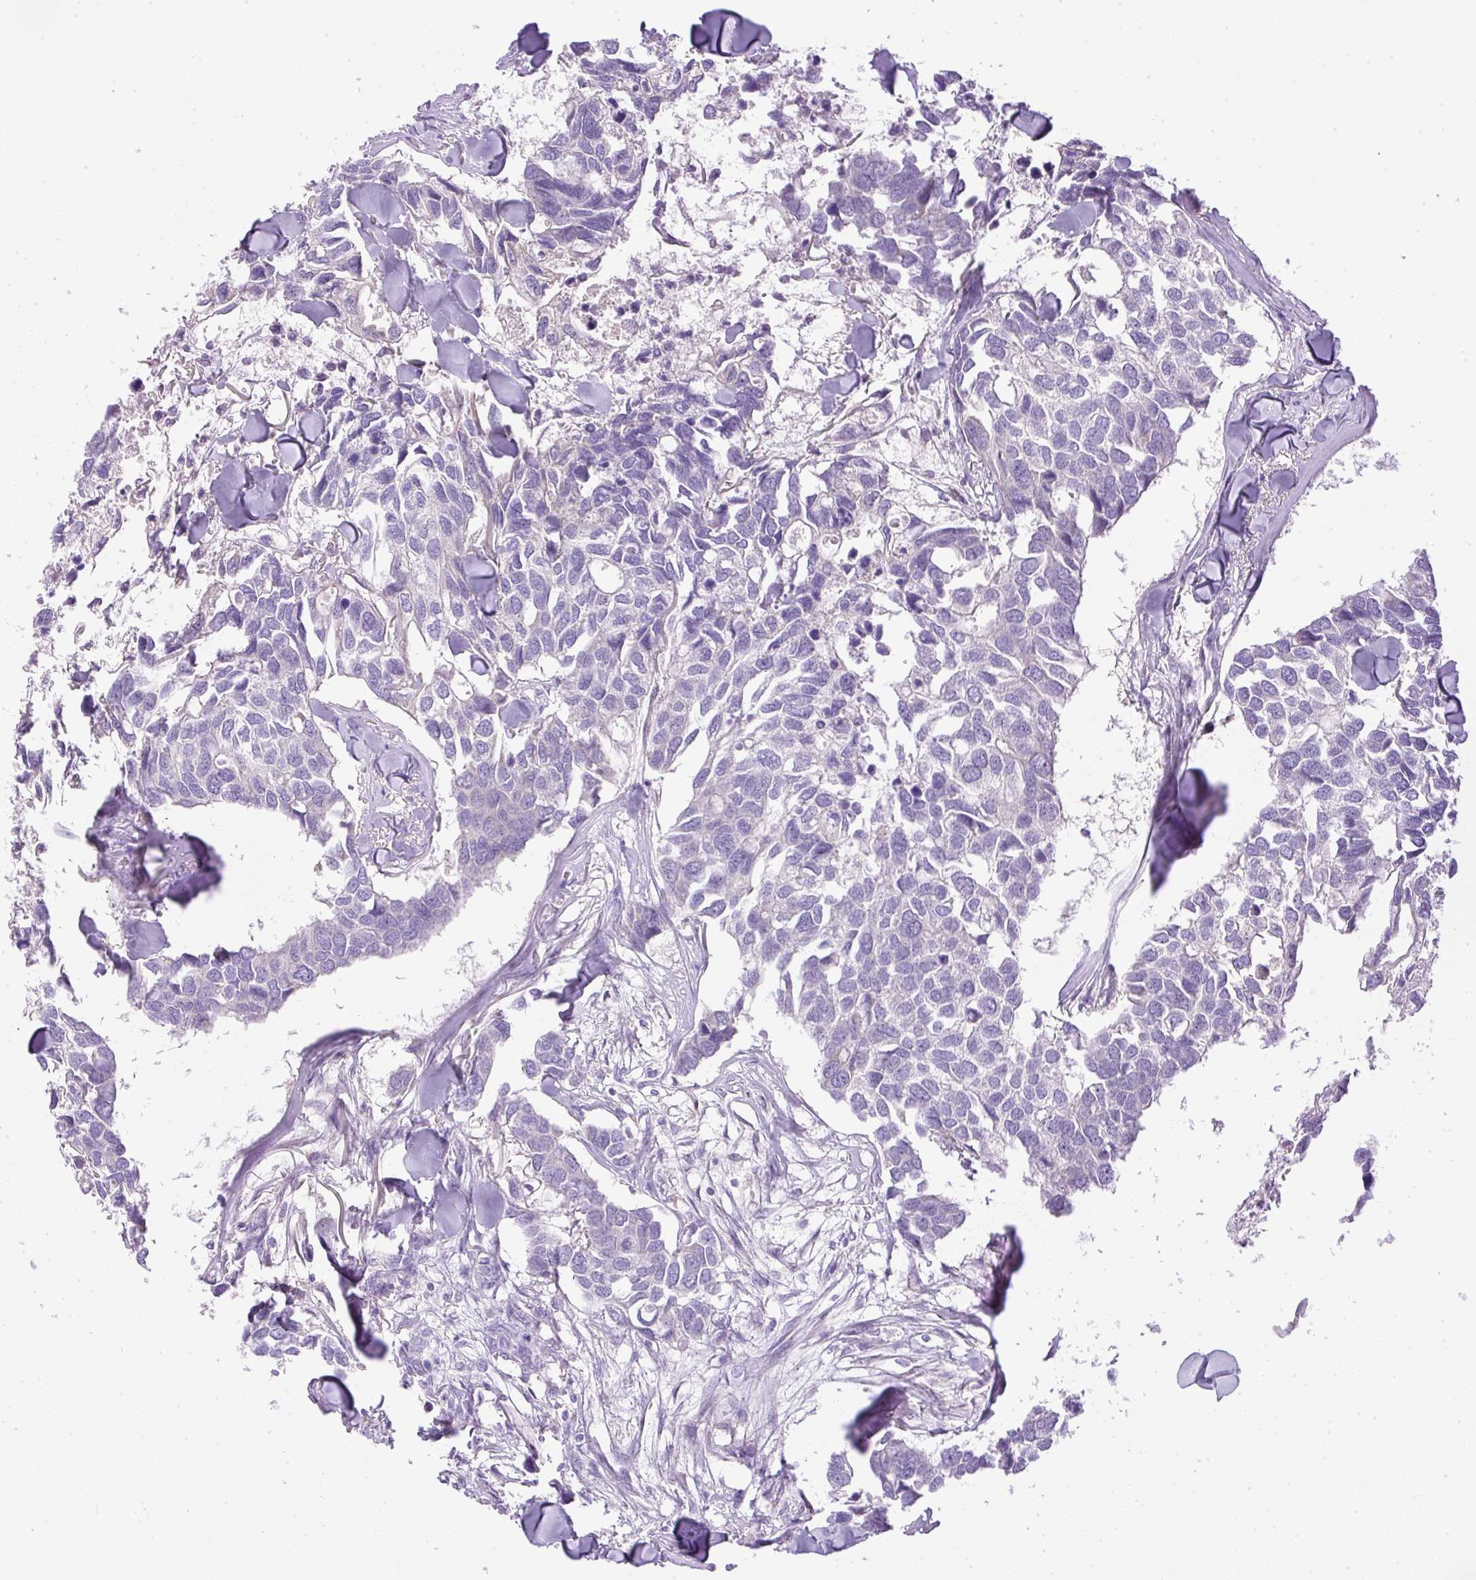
{"staining": {"intensity": "negative", "quantity": "none", "location": "none"}, "tissue": "breast cancer", "cell_type": "Tumor cells", "image_type": "cancer", "snomed": [{"axis": "morphology", "description": "Duct carcinoma"}, {"axis": "topography", "description": "Breast"}], "caption": "Tumor cells are negative for brown protein staining in breast cancer.", "gene": "DAPK1", "patient": {"sex": "female", "age": 83}}